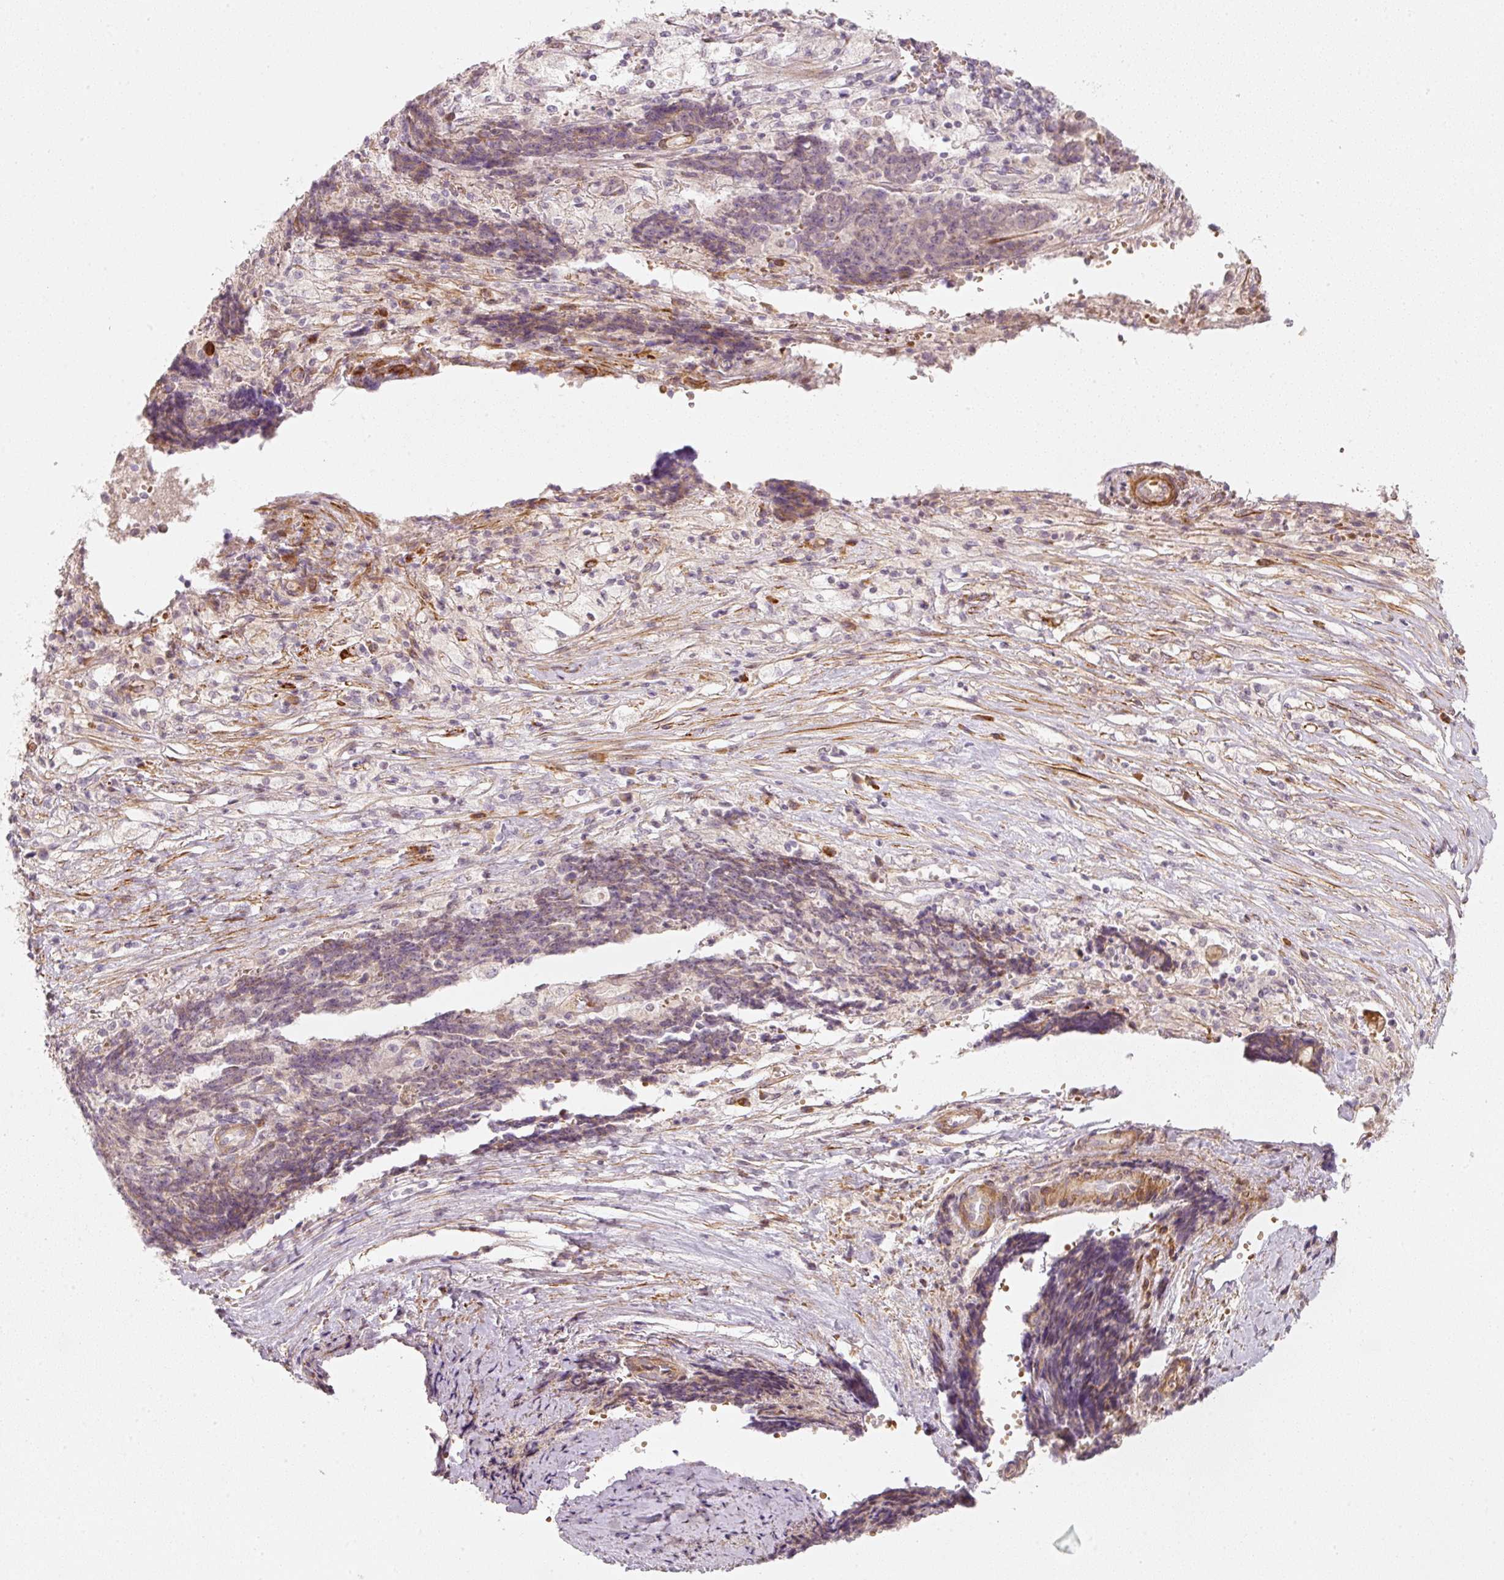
{"staining": {"intensity": "weak", "quantity": "<25%", "location": "cytoplasmic/membranous"}, "tissue": "ovarian cancer", "cell_type": "Tumor cells", "image_type": "cancer", "snomed": [{"axis": "morphology", "description": "Carcinoma, endometroid"}, {"axis": "topography", "description": "Ovary"}], "caption": "Endometroid carcinoma (ovarian) was stained to show a protein in brown. There is no significant expression in tumor cells.", "gene": "KCNQ1", "patient": {"sex": "female", "age": 42}}